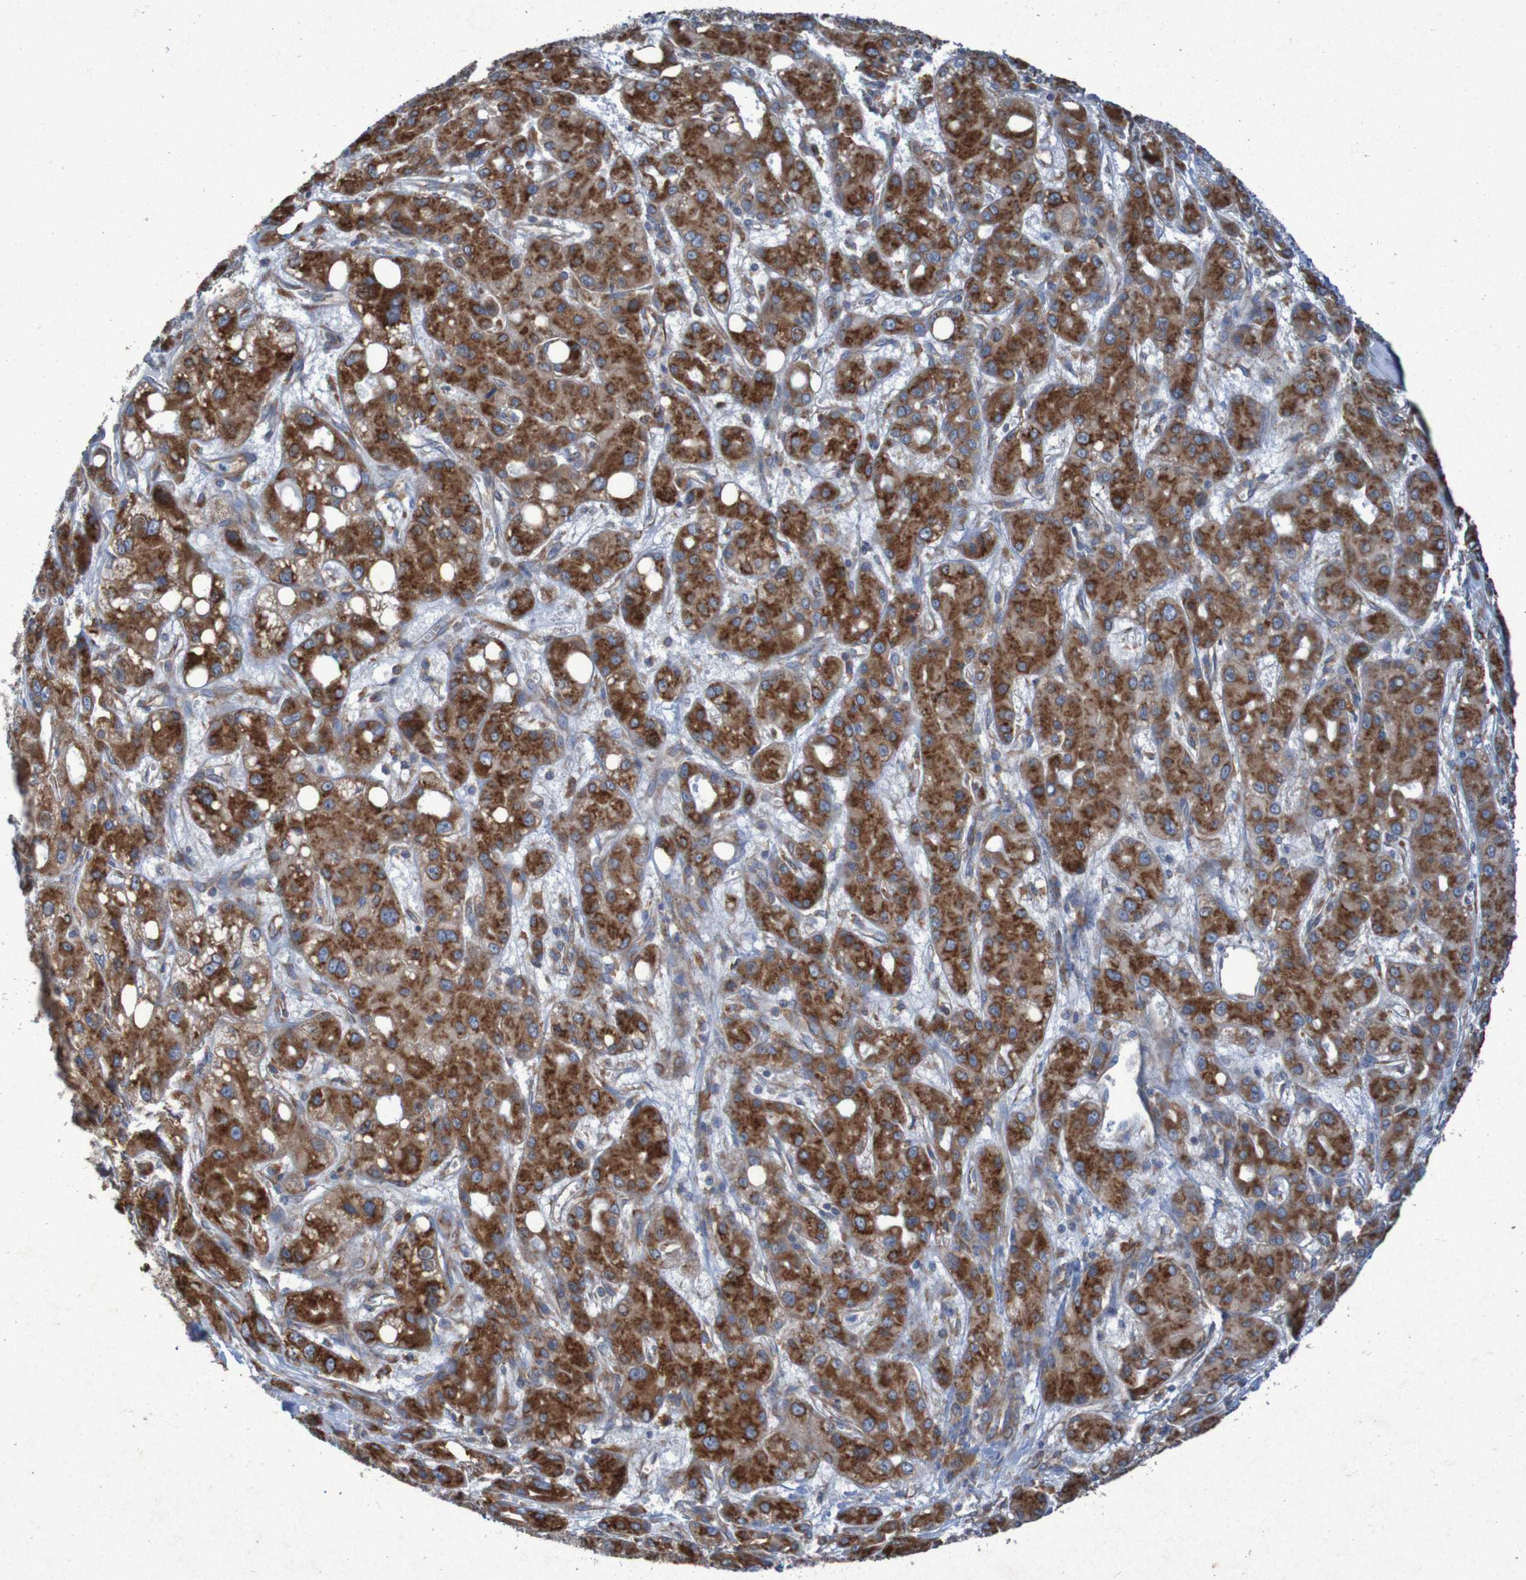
{"staining": {"intensity": "strong", "quantity": ">75%", "location": "cytoplasmic/membranous"}, "tissue": "liver cancer", "cell_type": "Tumor cells", "image_type": "cancer", "snomed": [{"axis": "morphology", "description": "Carcinoma, Hepatocellular, NOS"}, {"axis": "topography", "description": "Liver"}], "caption": "Protein staining displays strong cytoplasmic/membranous positivity in about >75% of tumor cells in liver hepatocellular carcinoma.", "gene": "RPL10", "patient": {"sex": "male", "age": 55}}